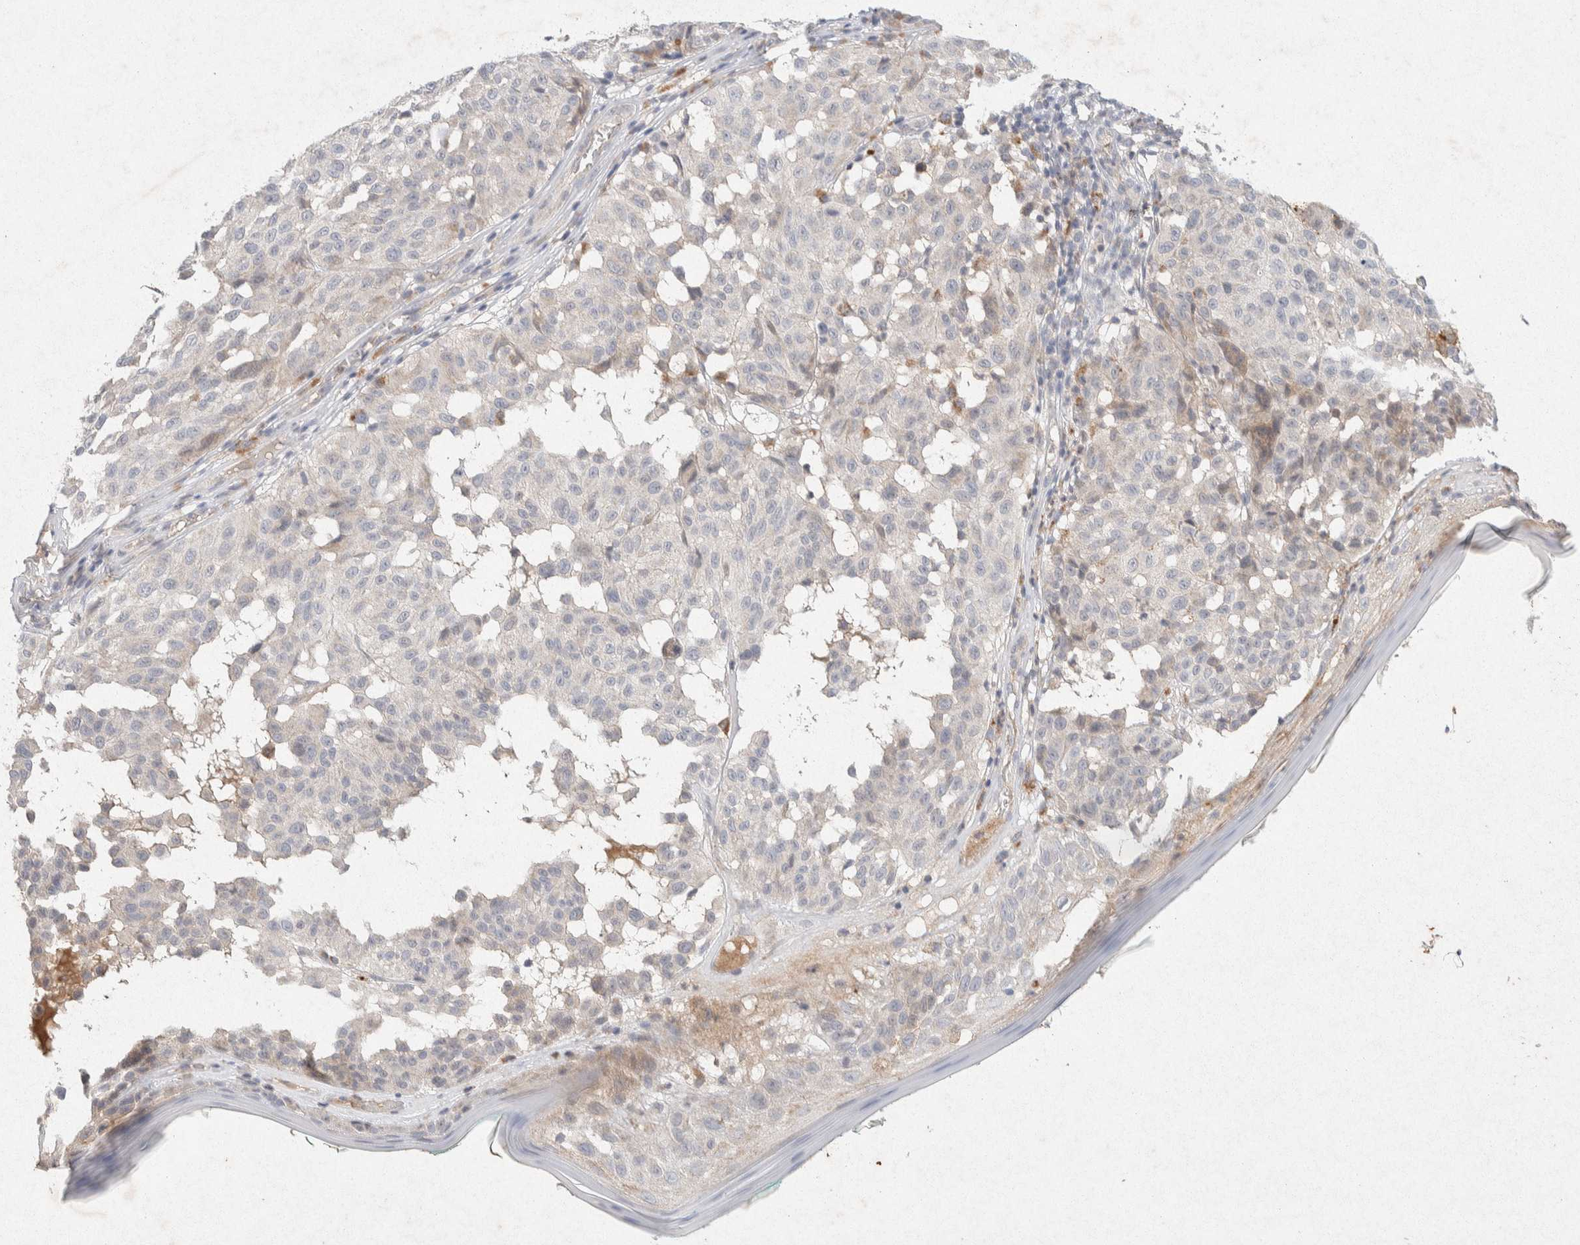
{"staining": {"intensity": "negative", "quantity": "none", "location": "none"}, "tissue": "melanoma", "cell_type": "Tumor cells", "image_type": "cancer", "snomed": [{"axis": "morphology", "description": "Malignant melanoma, NOS"}, {"axis": "topography", "description": "Skin"}], "caption": "Immunohistochemistry (IHC) micrograph of neoplastic tissue: malignant melanoma stained with DAB displays no significant protein positivity in tumor cells.", "gene": "GNAI1", "patient": {"sex": "female", "age": 46}}